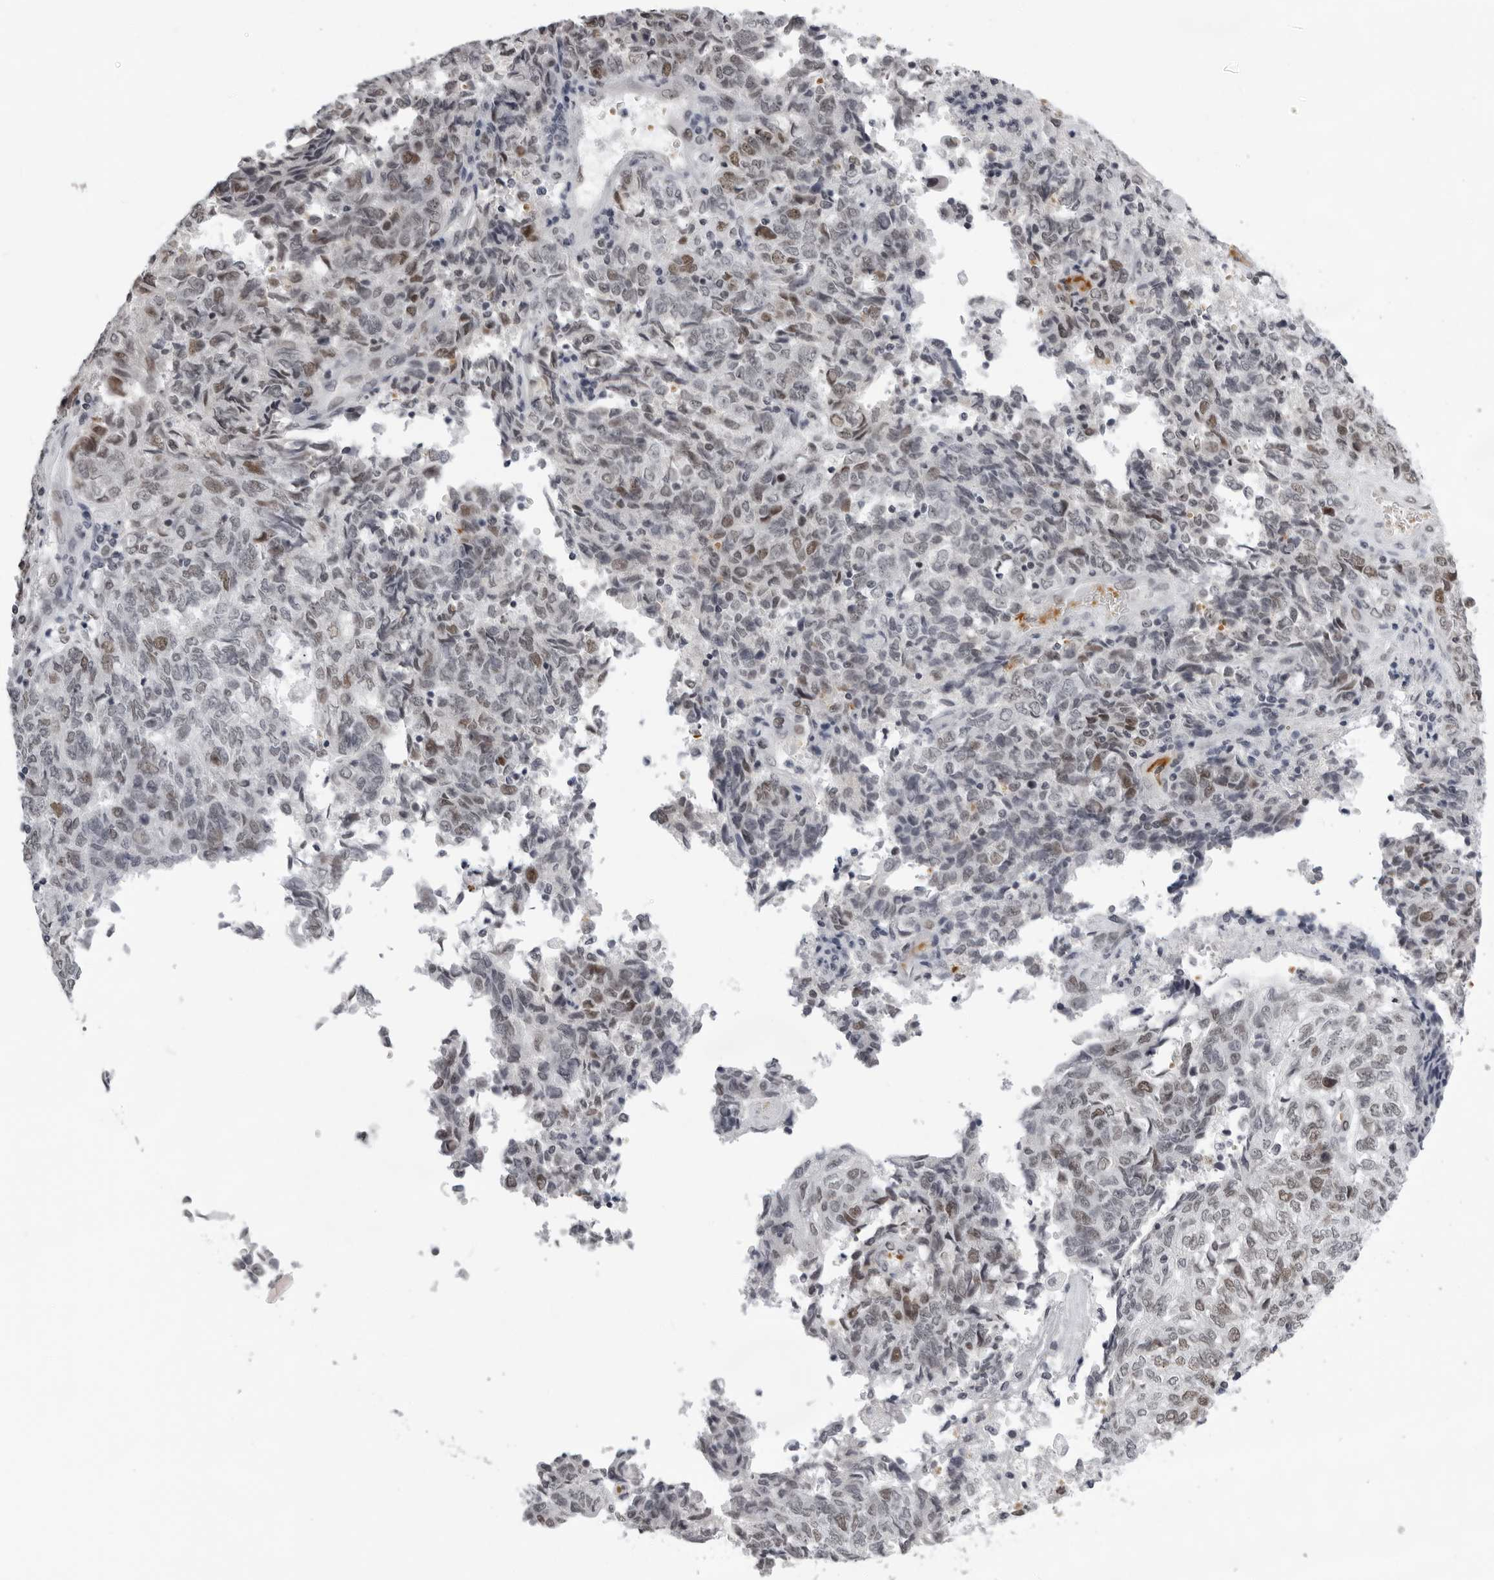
{"staining": {"intensity": "weak", "quantity": "25%-75%", "location": "nuclear"}, "tissue": "endometrial cancer", "cell_type": "Tumor cells", "image_type": "cancer", "snomed": [{"axis": "morphology", "description": "Adenocarcinoma, NOS"}, {"axis": "topography", "description": "Endometrium"}], "caption": "Immunohistochemistry micrograph of endometrial cancer stained for a protein (brown), which shows low levels of weak nuclear positivity in about 25%-75% of tumor cells.", "gene": "USP1", "patient": {"sex": "female", "age": 80}}